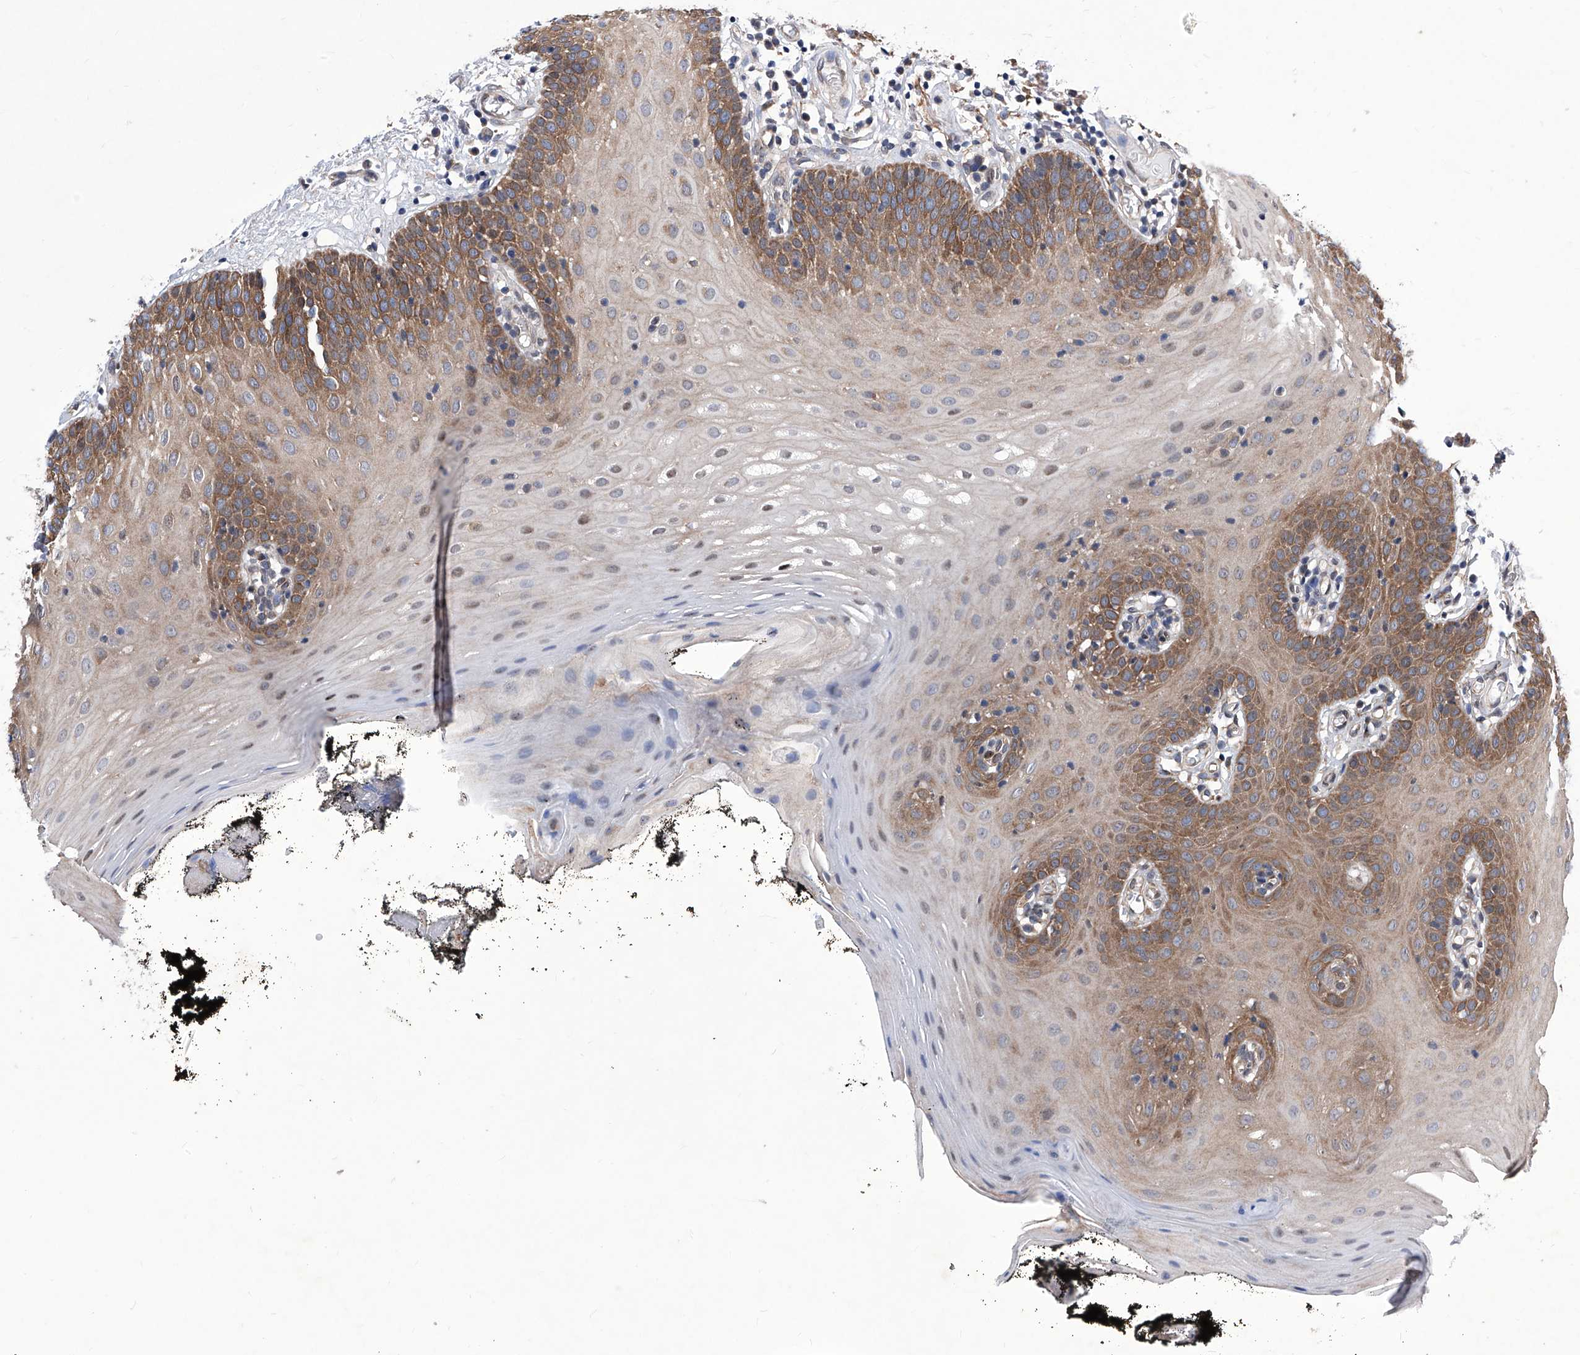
{"staining": {"intensity": "moderate", "quantity": "25%-75%", "location": "cytoplasmic/membranous"}, "tissue": "oral mucosa", "cell_type": "Squamous epithelial cells", "image_type": "normal", "snomed": [{"axis": "morphology", "description": "Normal tissue, NOS"}, {"axis": "topography", "description": "Oral tissue"}], "caption": "Brown immunohistochemical staining in unremarkable human oral mucosa exhibits moderate cytoplasmic/membranous staining in approximately 25%-75% of squamous epithelial cells. The staining was performed using DAB (3,3'-diaminobenzidine), with brown indicating positive protein expression. Nuclei are stained blue with hematoxylin.", "gene": "KTI12", "patient": {"sex": "male", "age": 74}}